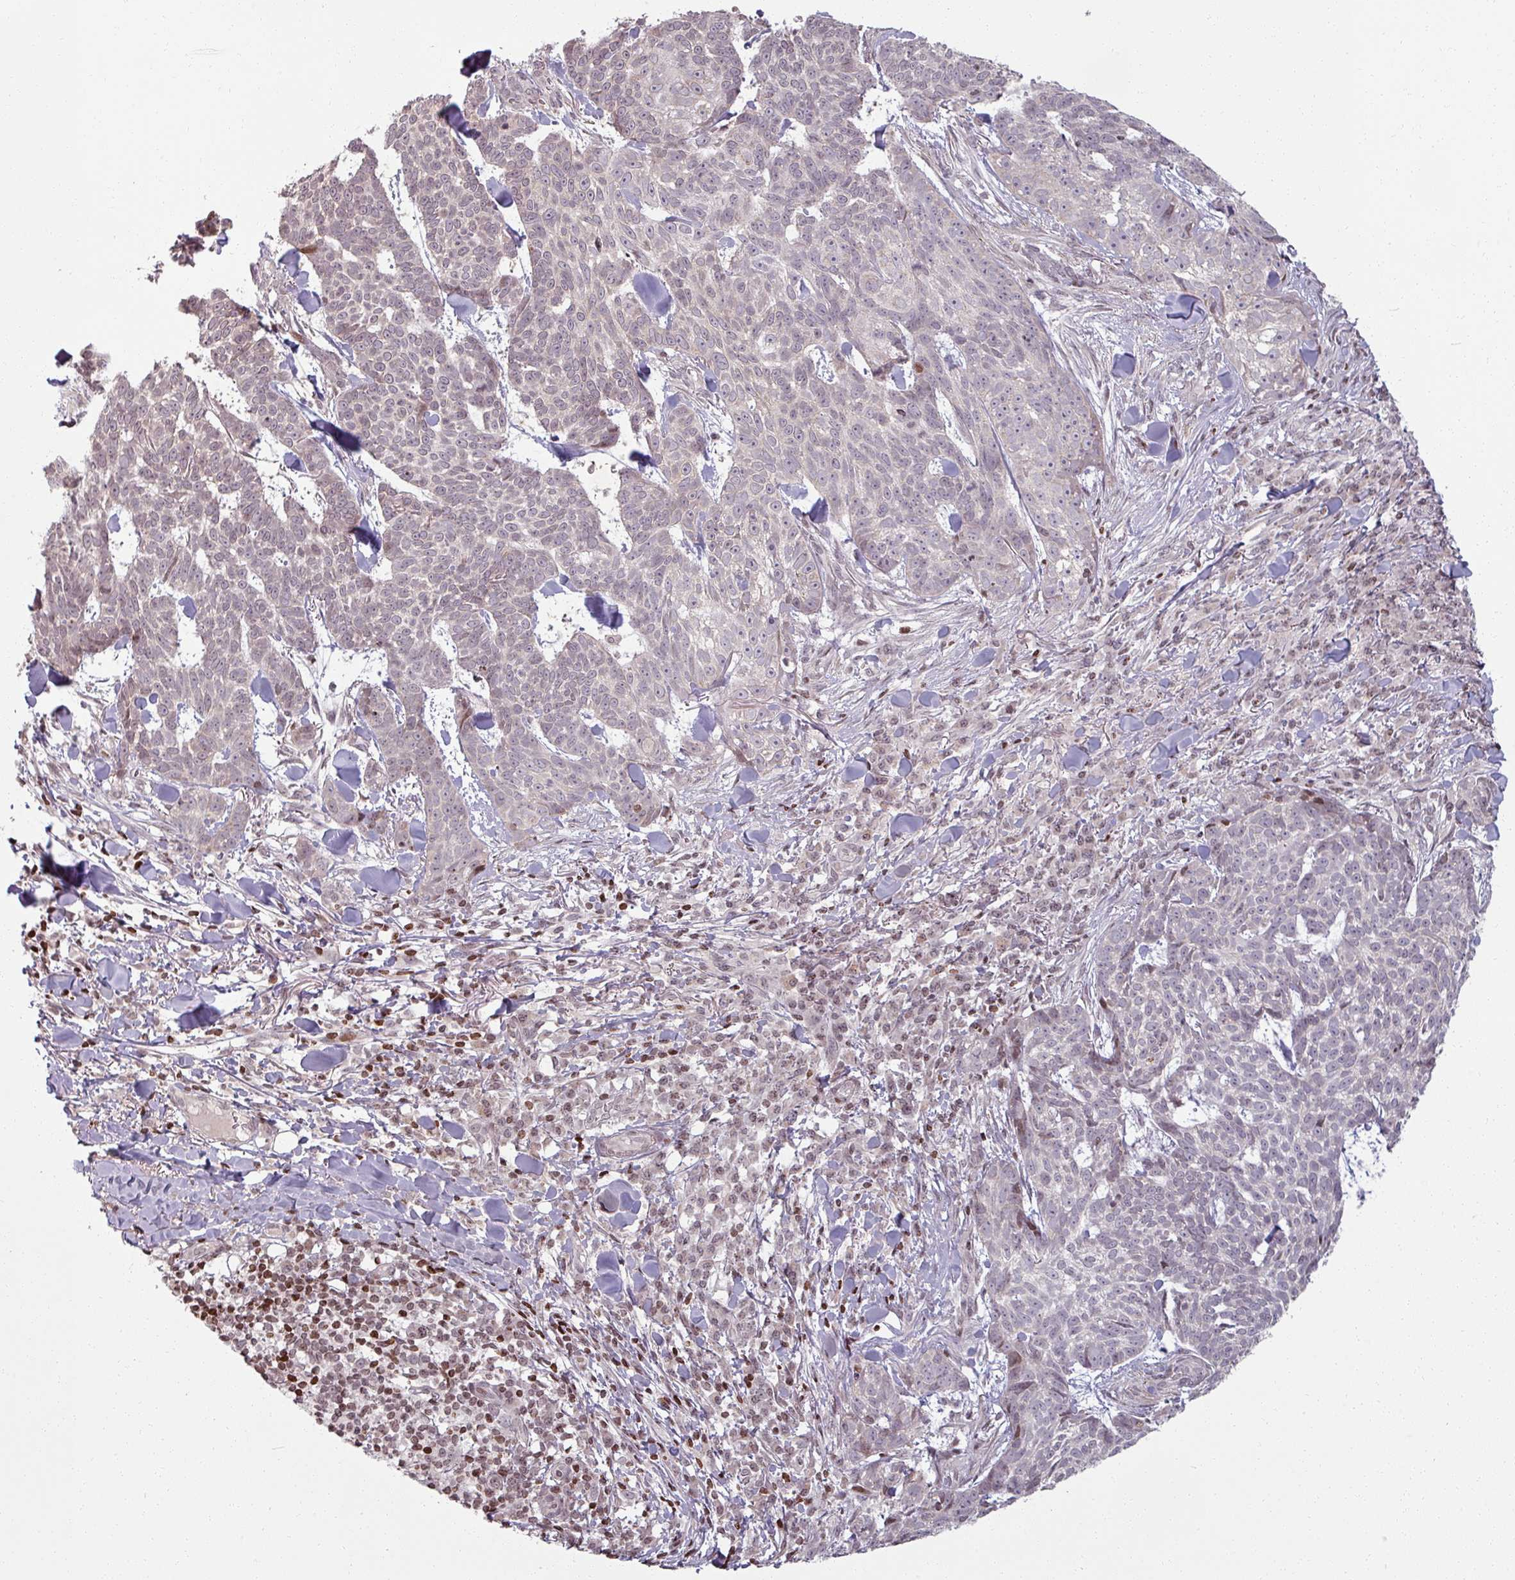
{"staining": {"intensity": "weak", "quantity": "<25%", "location": "cytoplasmic/membranous"}, "tissue": "skin cancer", "cell_type": "Tumor cells", "image_type": "cancer", "snomed": [{"axis": "morphology", "description": "Basal cell carcinoma"}, {"axis": "topography", "description": "Skin"}], "caption": "Histopathology image shows no significant protein positivity in tumor cells of skin cancer (basal cell carcinoma).", "gene": "NCOR1", "patient": {"sex": "female", "age": 93}}